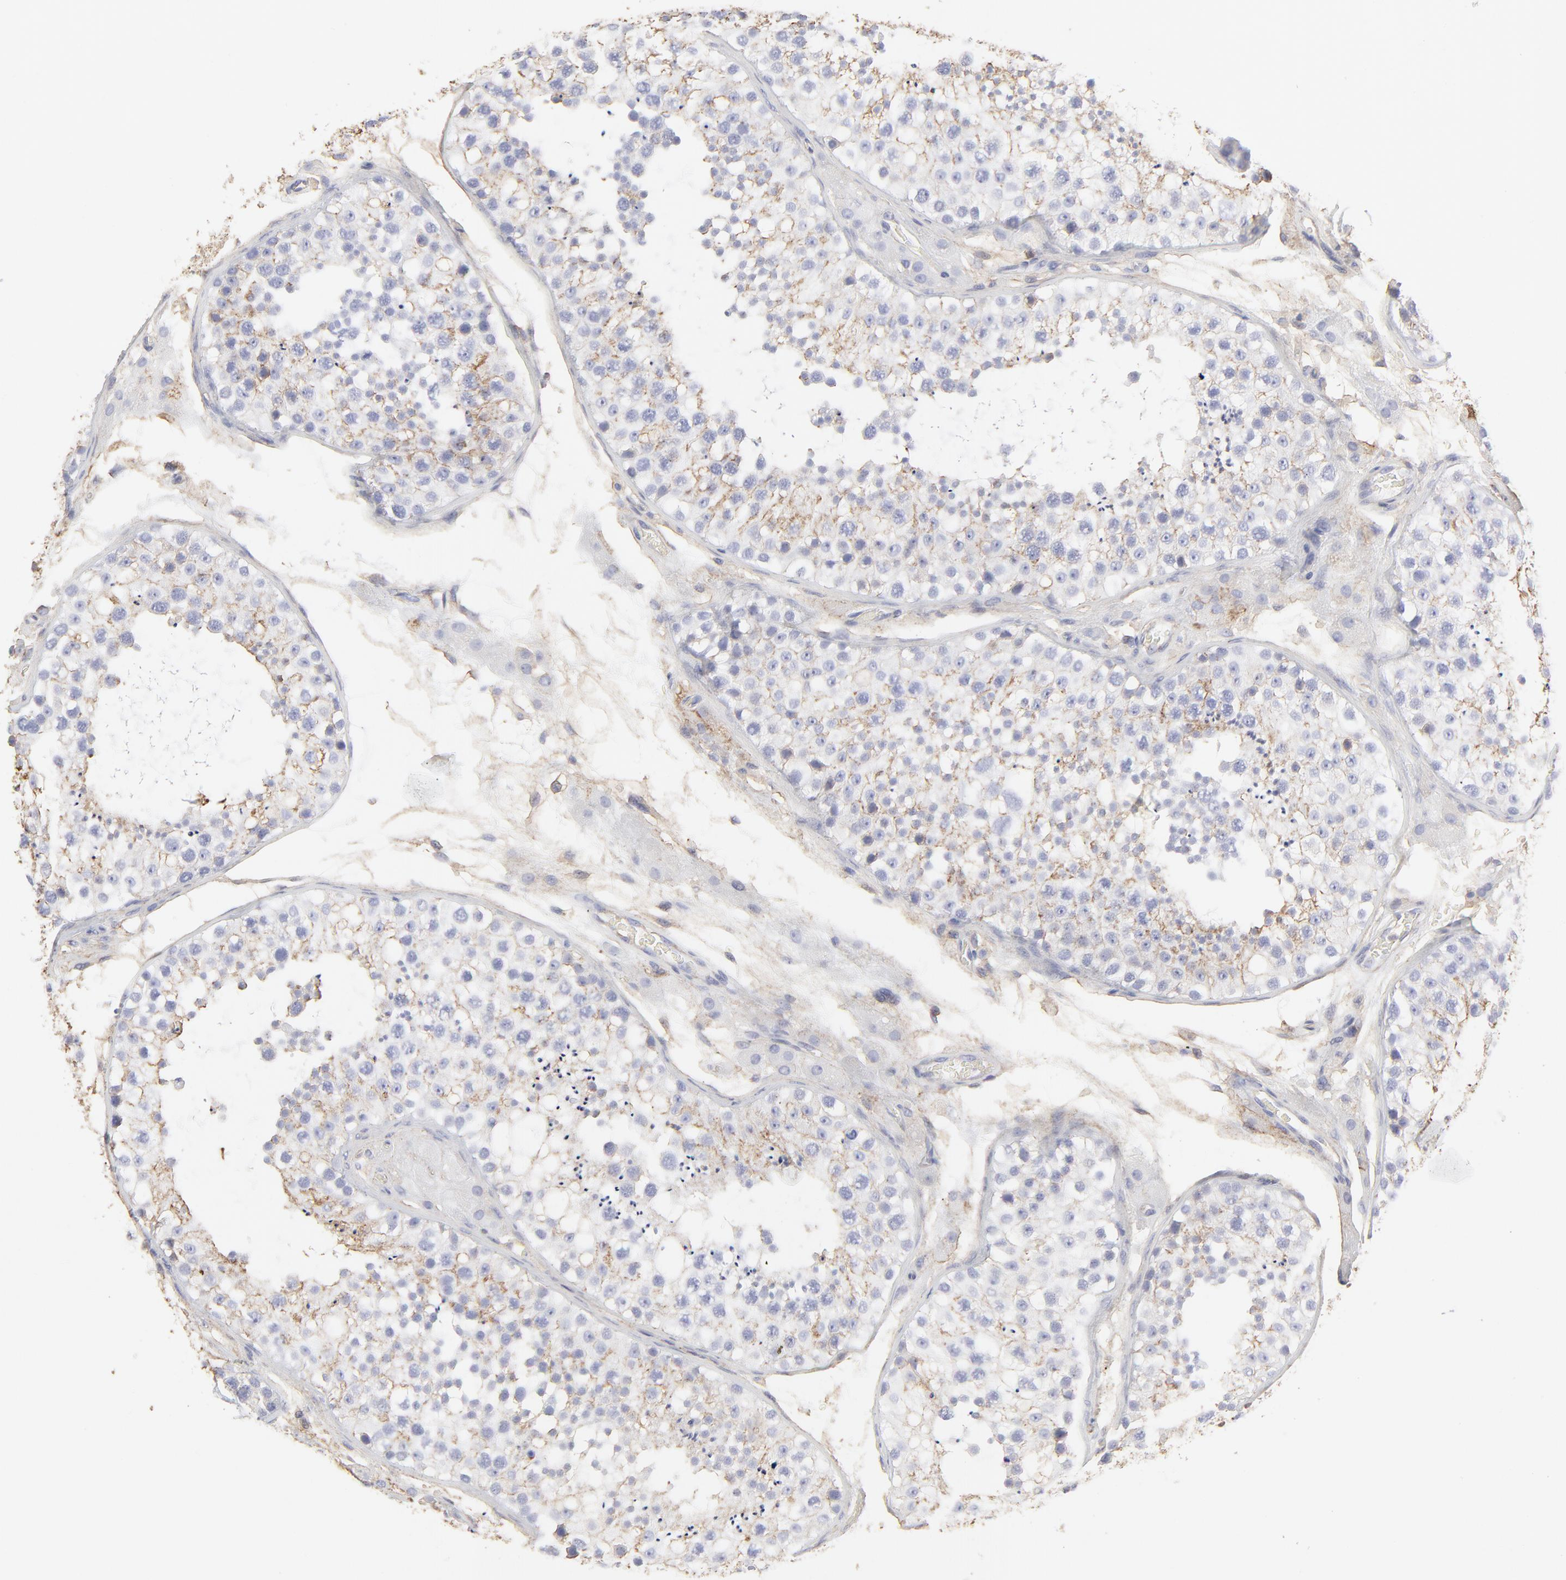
{"staining": {"intensity": "moderate", "quantity": "25%-75%", "location": "cytoplasmic/membranous"}, "tissue": "testis", "cell_type": "Cells in seminiferous ducts", "image_type": "normal", "snomed": [{"axis": "morphology", "description": "Normal tissue, NOS"}, {"axis": "topography", "description": "Testis"}], "caption": "Testis stained with immunohistochemistry (IHC) displays moderate cytoplasmic/membranous staining in about 25%-75% of cells in seminiferous ducts.", "gene": "ANXA6", "patient": {"sex": "male", "age": 26}}